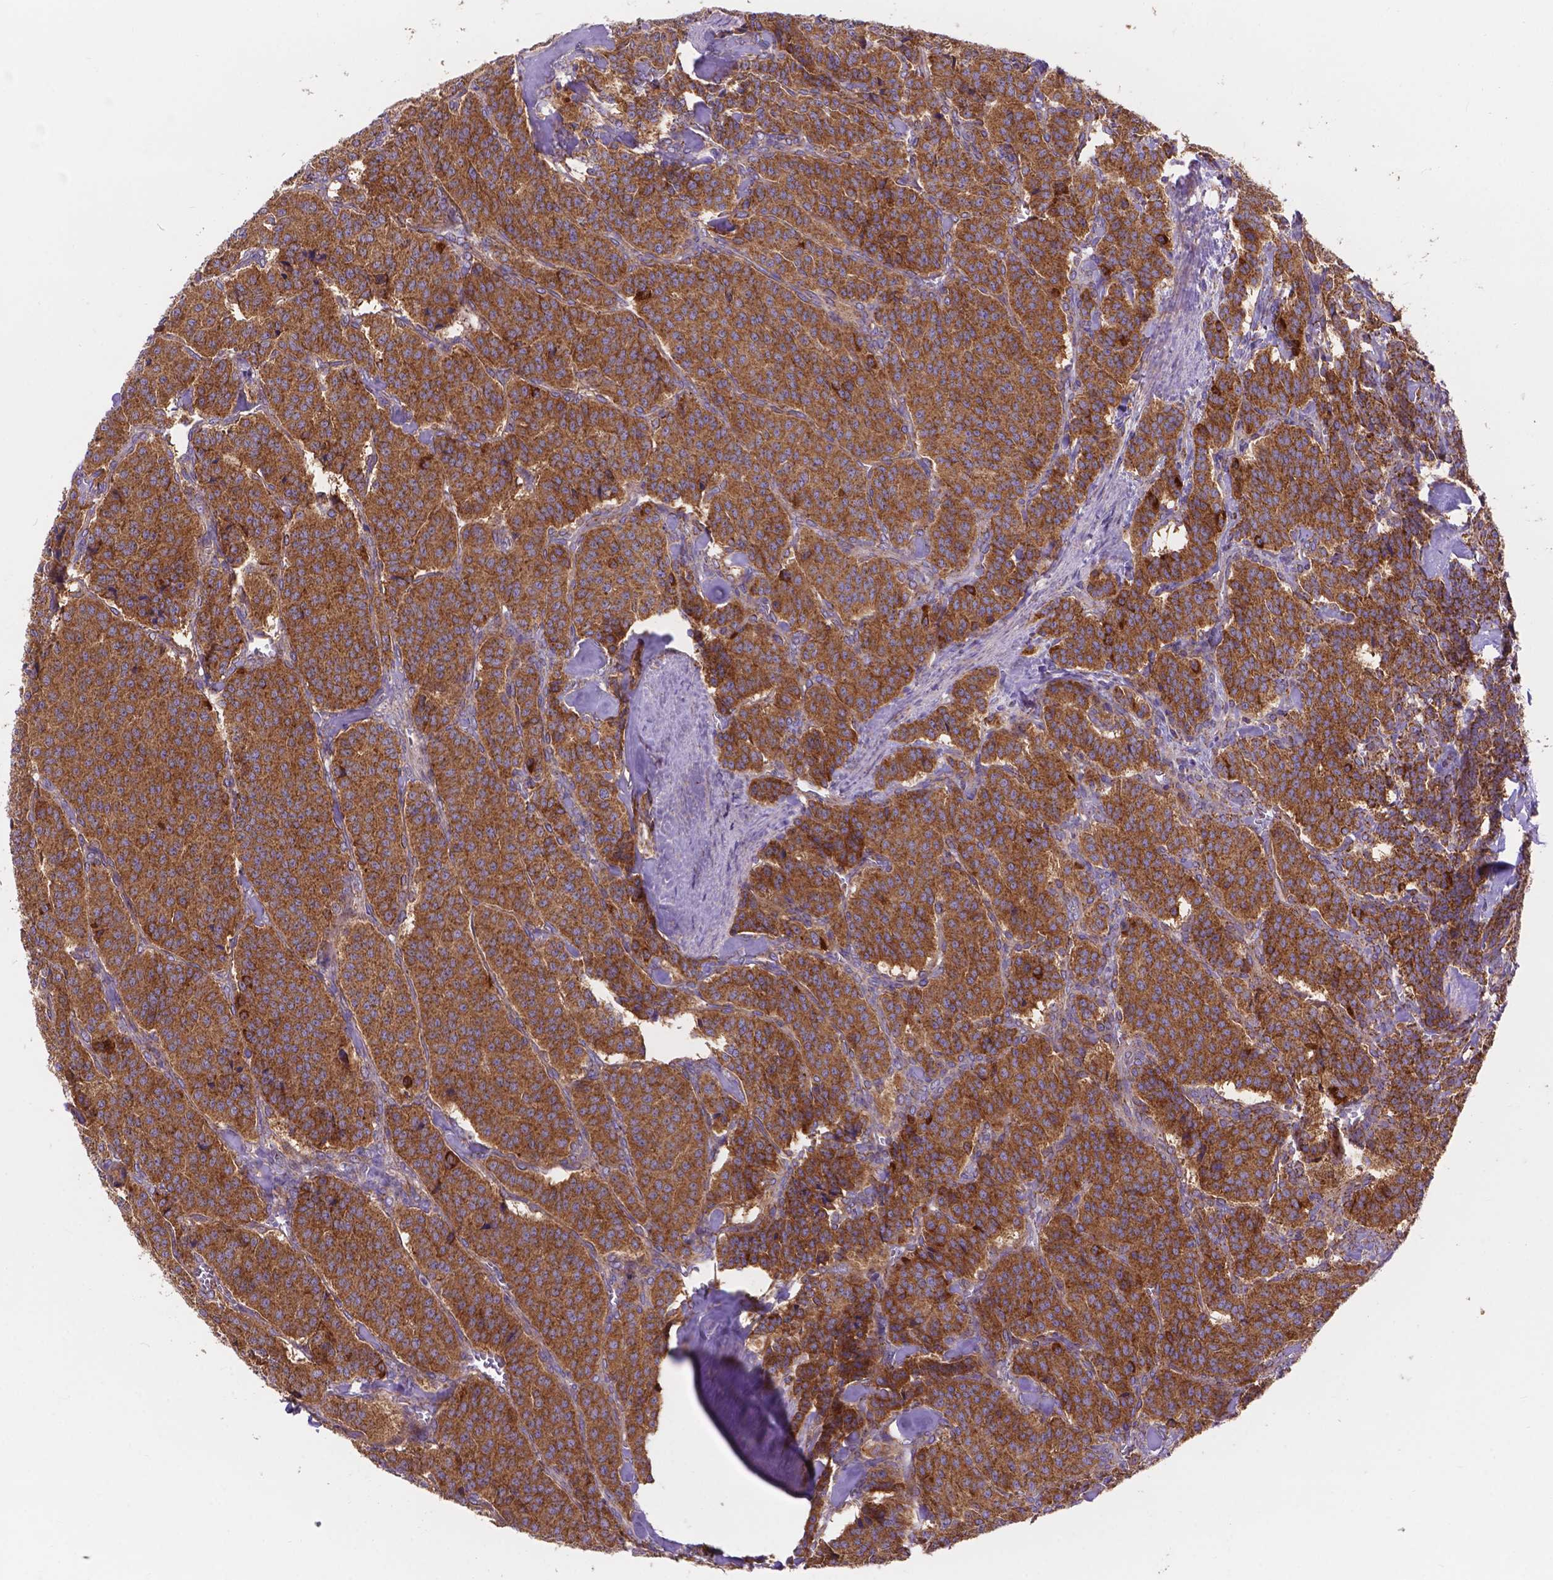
{"staining": {"intensity": "strong", "quantity": ">75%", "location": "cytoplasmic/membranous"}, "tissue": "carcinoid", "cell_type": "Tumor cells", "image_type": "cancer", "snomed": [{"axis": "morphology", "description": "Normal tissue, NOS"}, {"axis": "morphology", "description": "Carcinoid, malignant, NOS"}, {"axis": "topography", "description": "Lung"}], "caption": "Immunohistochemical staining of human malignant carcinoid displays high levels of strong cytoplasmic/membranous expression in about >75% of tumor cells.", "gene": "AK3", "patient": {"sex": "female", "age": 46}}